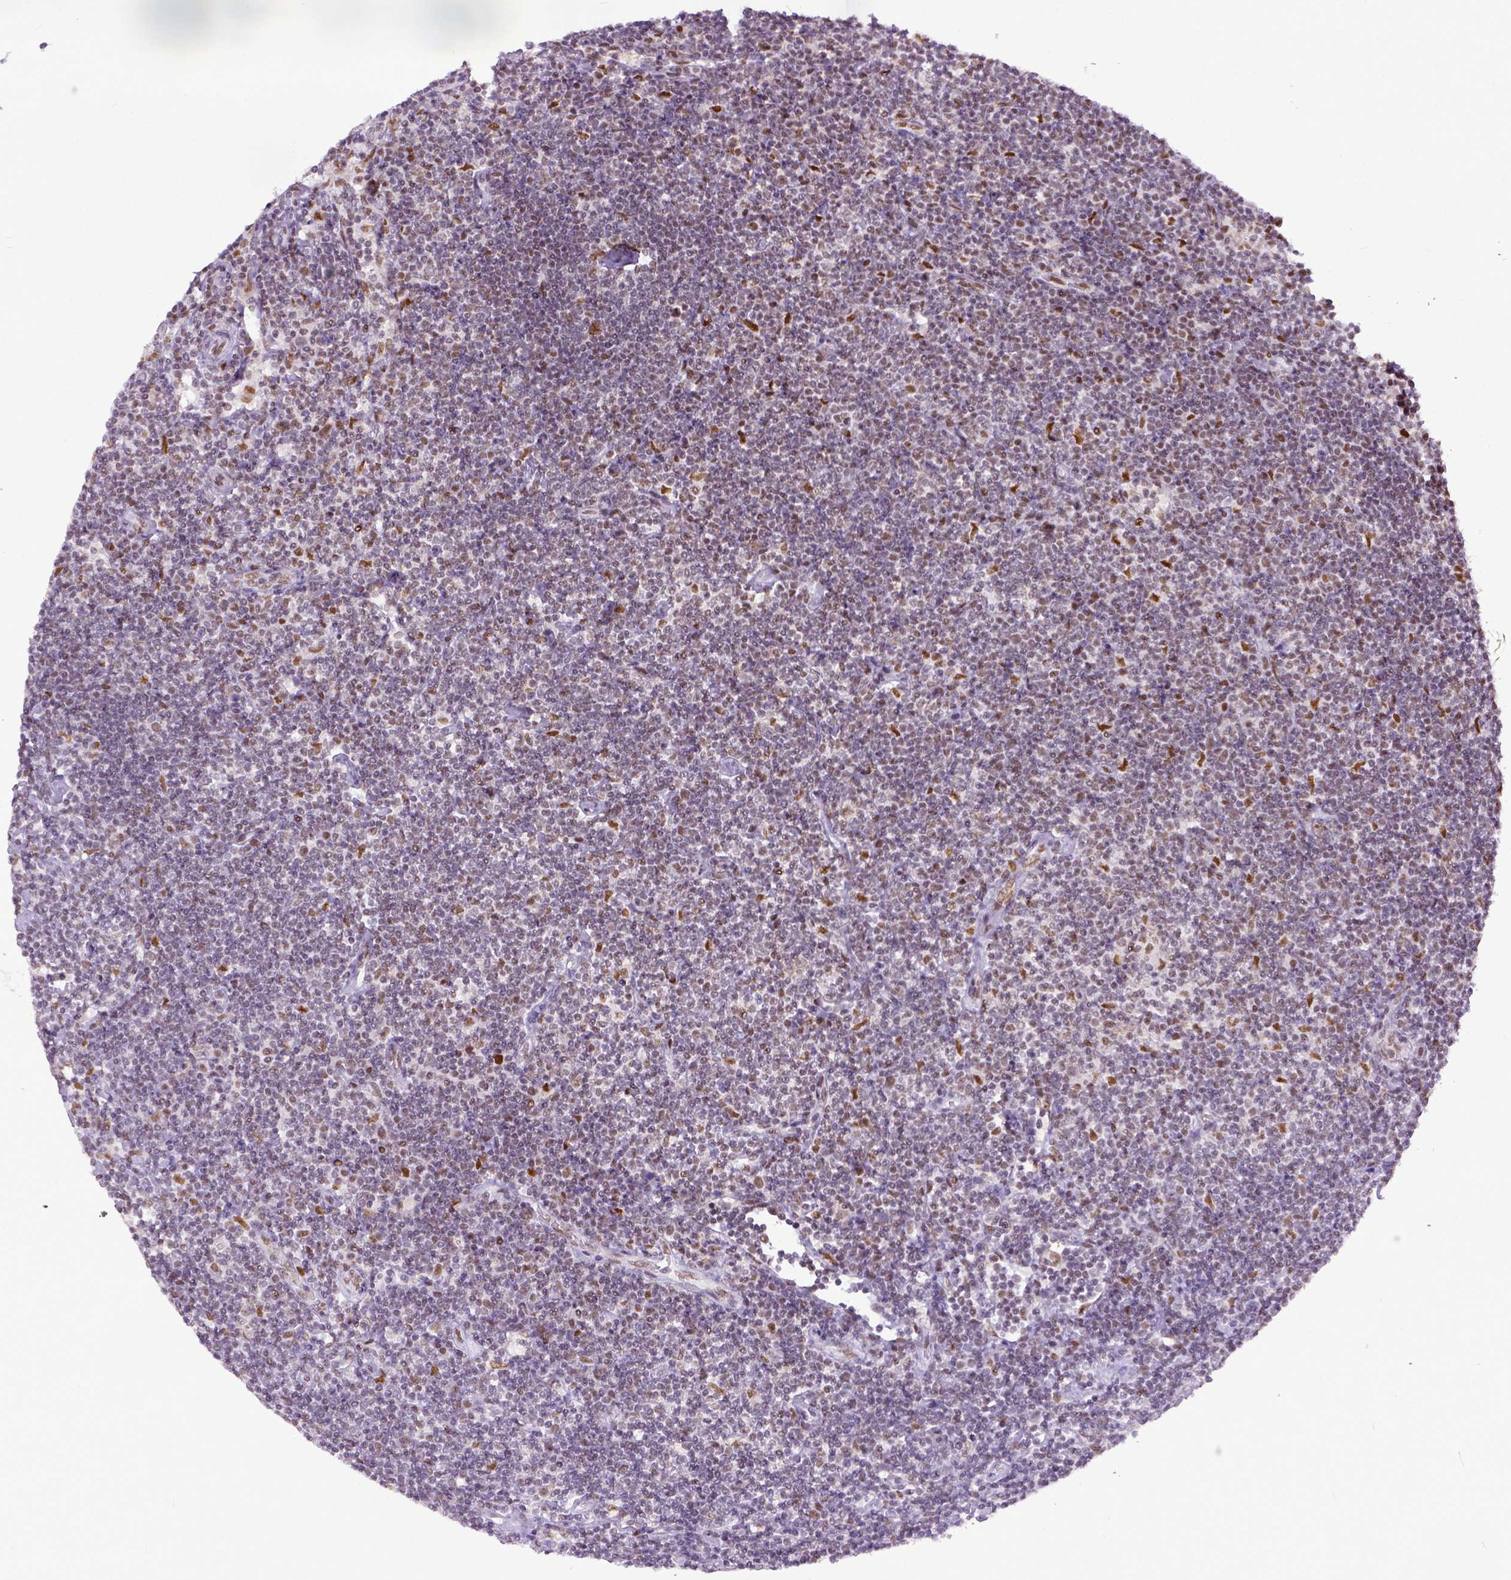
{"staining": {"intensity": "moderate", "quantity": ">75%", "location": "nuclear"}, "tissue": "lymphoma", "cell_type": "Tumor cells", "image_type": "cancer", "snomed": [{"axis": "morphology", "description": "Hodgkin's disease, NOS"}, {"axis": "topography", "description": "Lymph node"}], "caption": "About >75% of tumor cells in lymphoma reveal moderate nuclear protein positivity as visualized by brown immunohistochemical staining.", "gene": "ERCC1", "patient": {"sex": "male", "age": 40}}